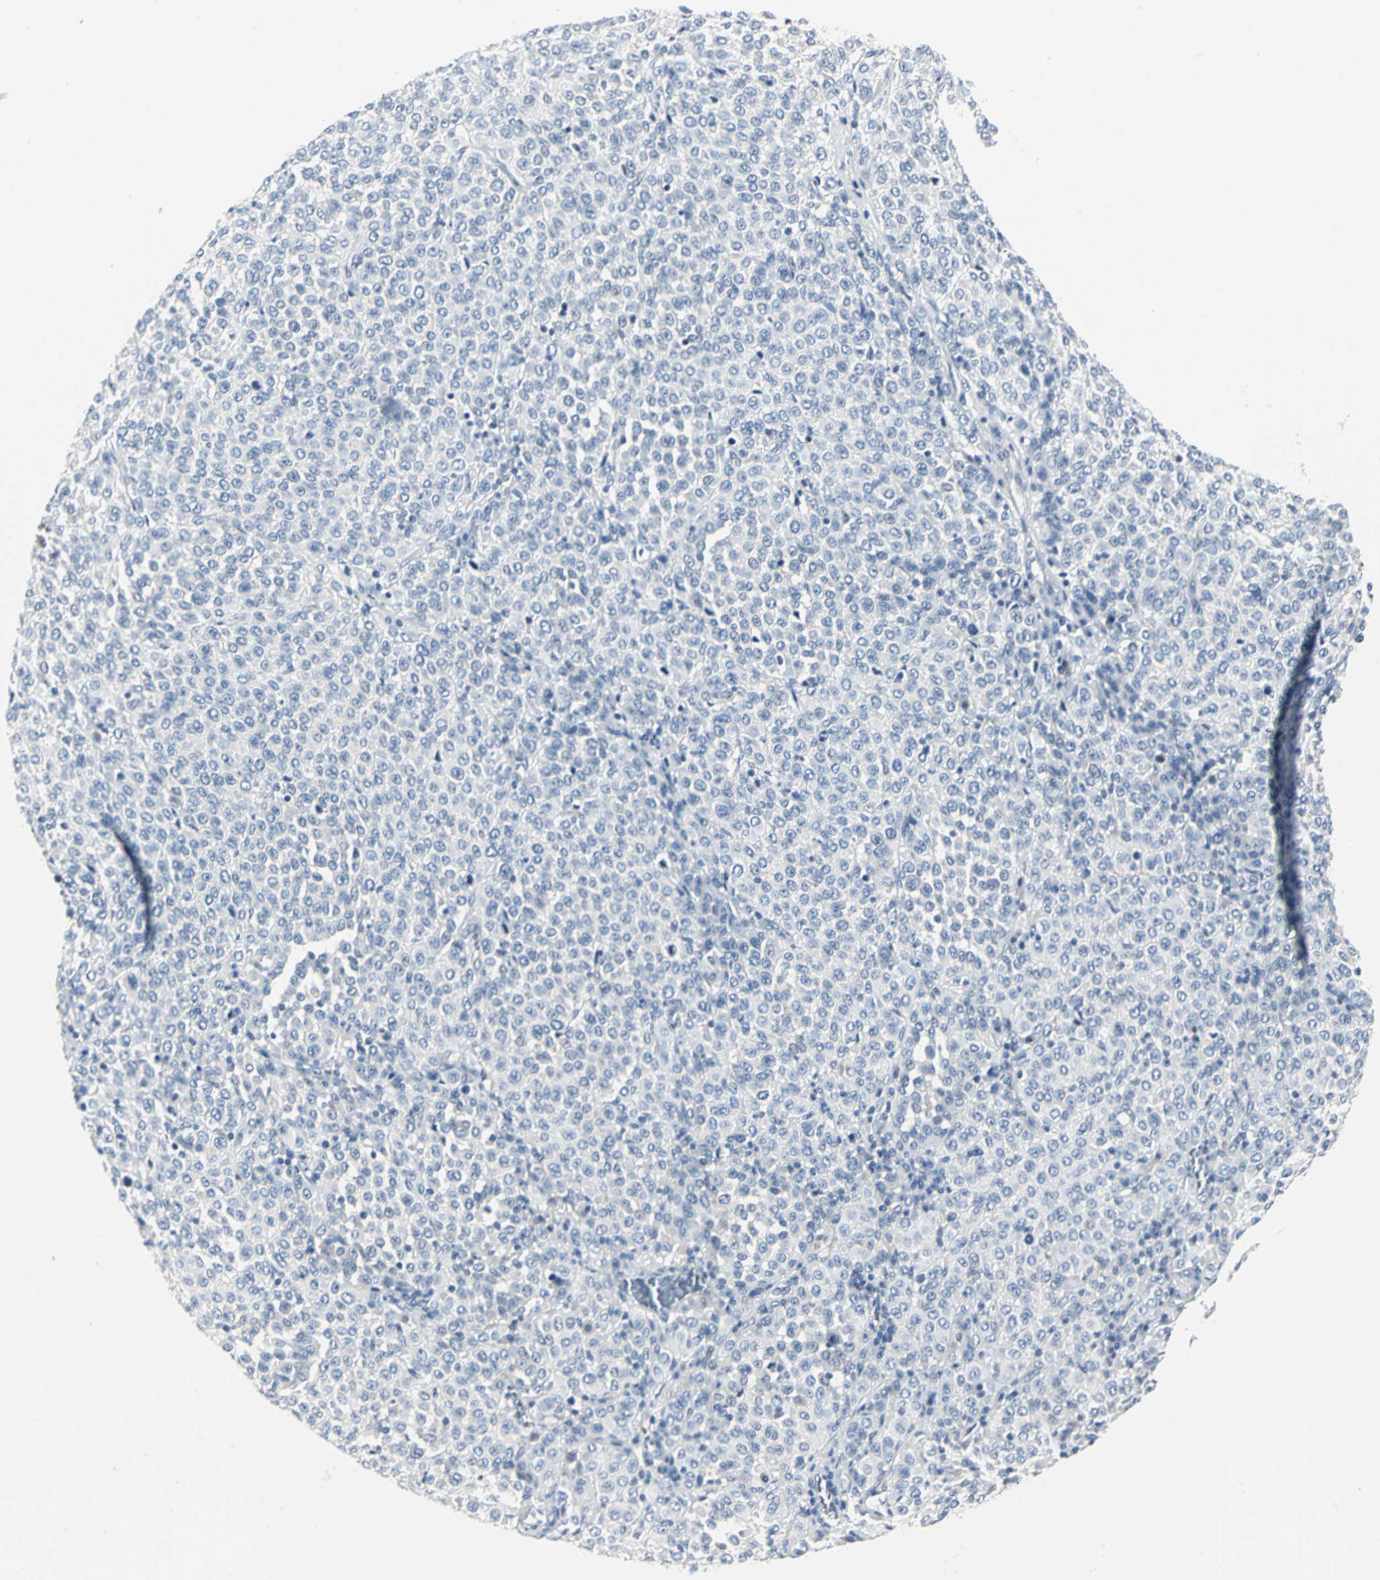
{"staining": {"intensity": "negative", "quantity": "none", "location": "none"}, "tissue": "melanoma", "cell_type": "Tumor cells", "image_type": "cancer", "snomed": [{"axis": "morphology", "description": "Malignant melanoma, Metastatic site"}, {"axis": "topography", "description": "Pancreas"}], "caption": "DAB immunohistochemical staining of melanoma demonstrates no significant expression in tumor cells.", "gene": "RIPOR1", "patient": {"sex": "female", "age": 30}}